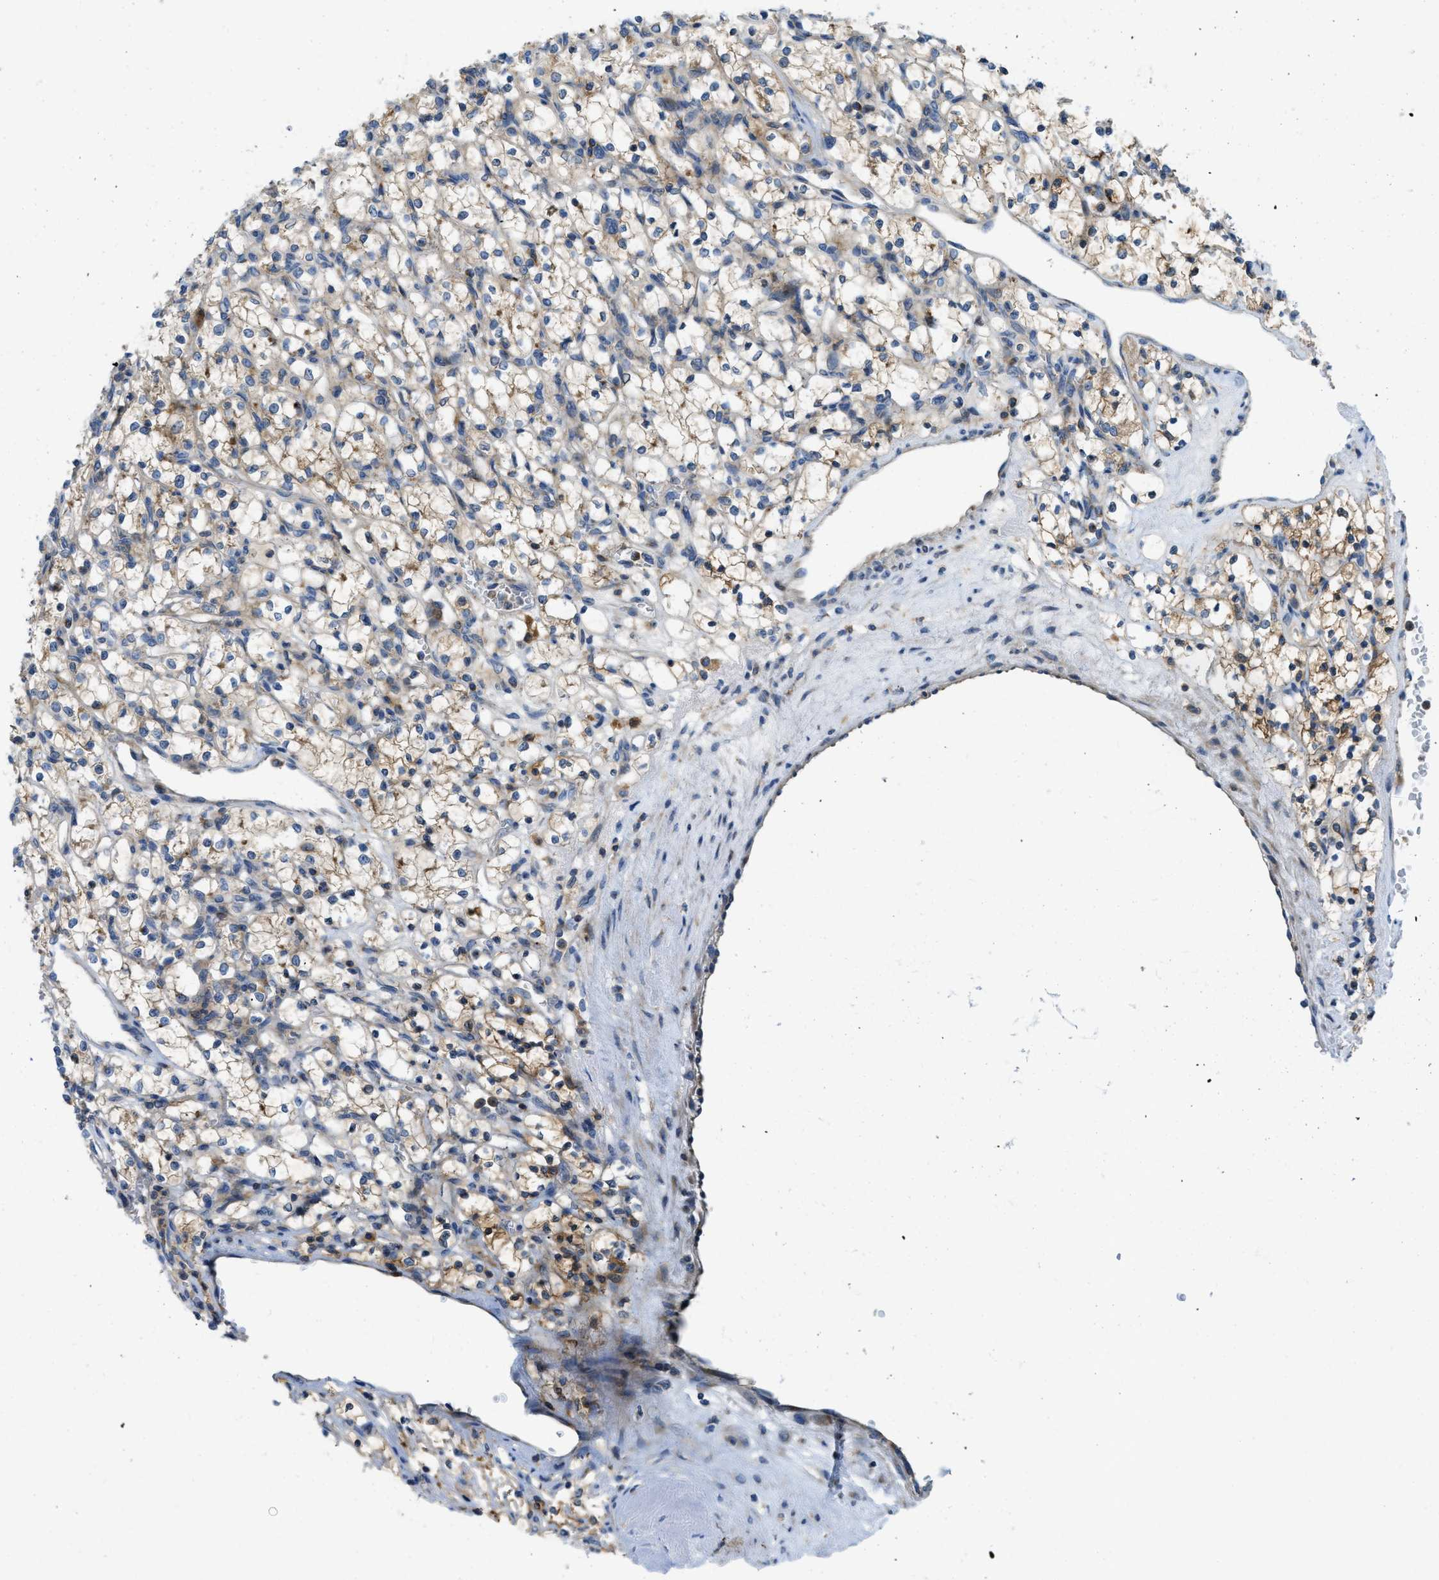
{"staining": {"intensity": "moderate", "quantity": "25%-75%", "location": "cytoplasmic/membranous"}, "tissue": "renal cancer", "cell_type": "Tumor cells", "image_type": "cancer", "snomed": [{"axis": "morphology", "description": "Adenocarcinoma, NOS"}, {"axis": "topography", "description": "Kidney"}], "caption": "Renal cancer was stained to show a protein in brown. There is medium levels of moderate cytoplasmic/membranous positivity in approximately 25%-75% of tumor cells.", "gene": "RFFL", "patient": {"sex": "female", "age": 69}}